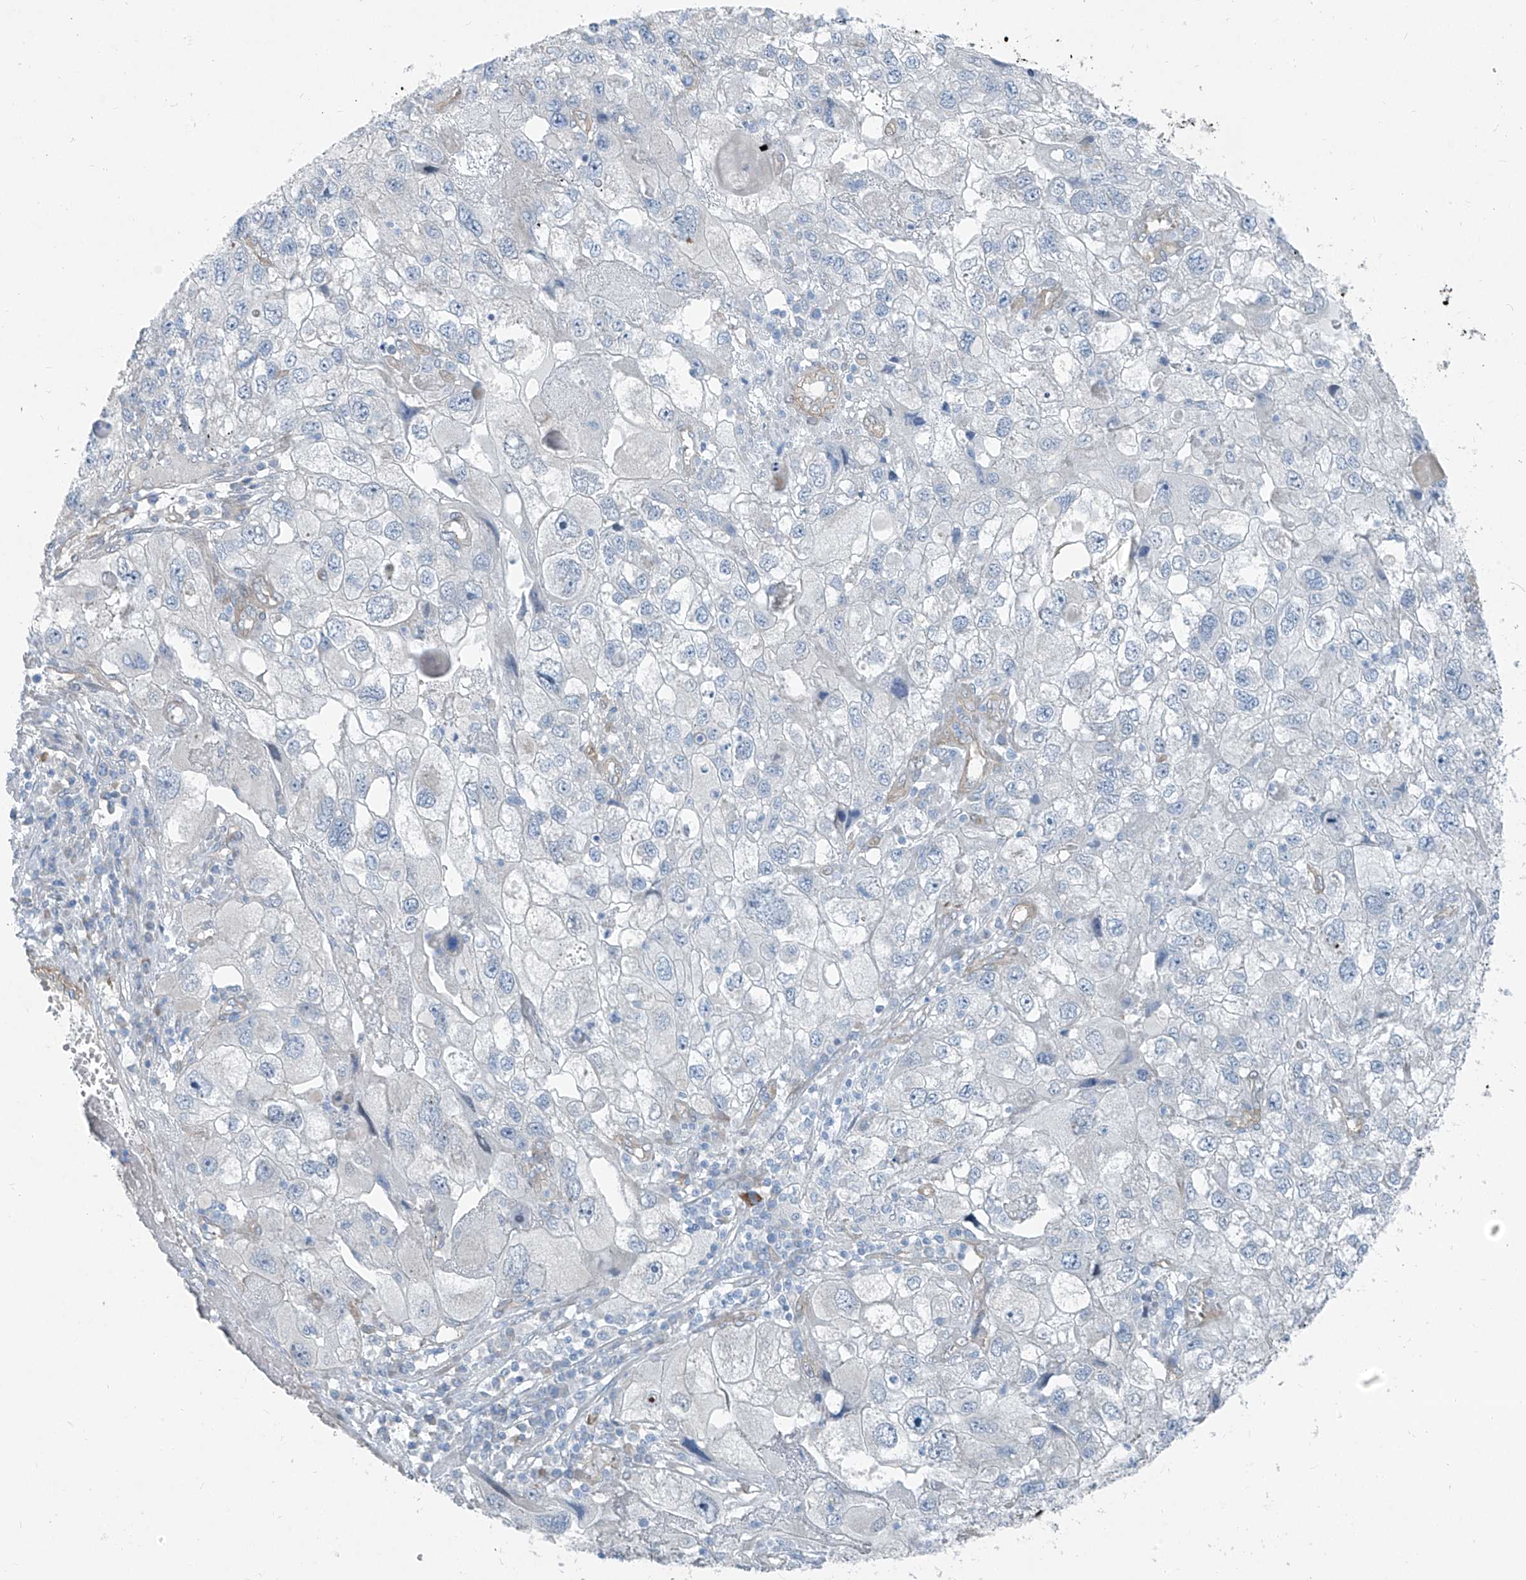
{"staining": {"intensity": "negative", "quantity": "none", "location": "none"}, "tissue": "endometrial cancer", "cell_type": "Tumor cells", "image_type": "cancer", "snomed": [{"axis": "morphology", "description": "Adenocarcinoma, NOS"}, {"axis": "topography", "description": "Endometrium"}], "caption": "DAB (3,3'-diaminobenzidine) immunohistochemical staining of endometrial adenocarcinoma reveals no significant positivity in tumor cells.", "gene": "TNS2", "patient": {"sex": "female", "age": 49}}